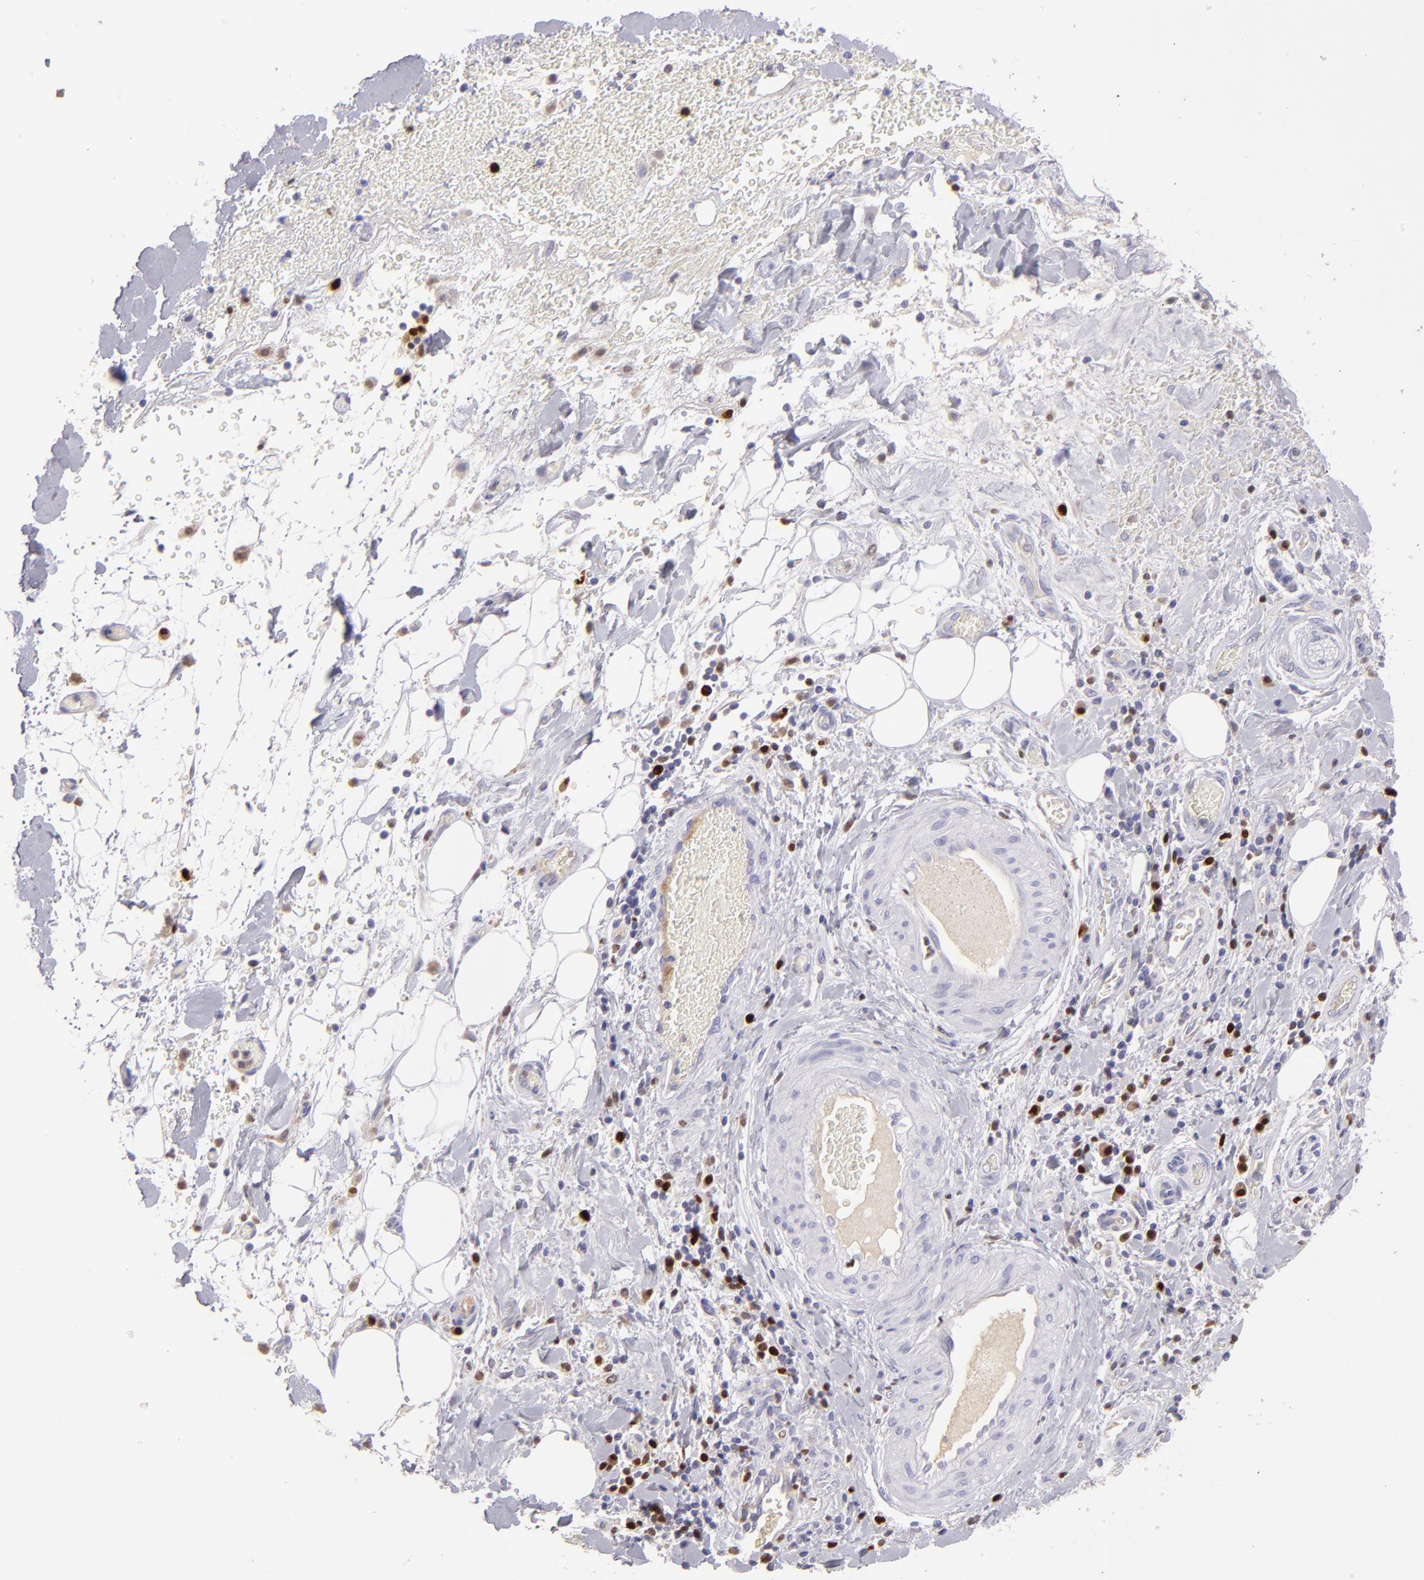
{"staining": {"intensity": "negative", "quantity": "none", "location": "none"}, "tissue": "liver cancer", "cell_type": "Tumor cells", "image_type": "cancer", "snomed": [{"axis": "morphology", "description": "Cholangiocarcinoma"}, {"axis": "topography", "description": "Liver"}], "caption": "Immunohistochemistry (IHC) histopathology image of human liver cholangiocarcinoma stained for a protein (brown), which displays no staining in tumor cells.", "gene": "IRF8", "patient": {"sex": "male", "age": 58}}